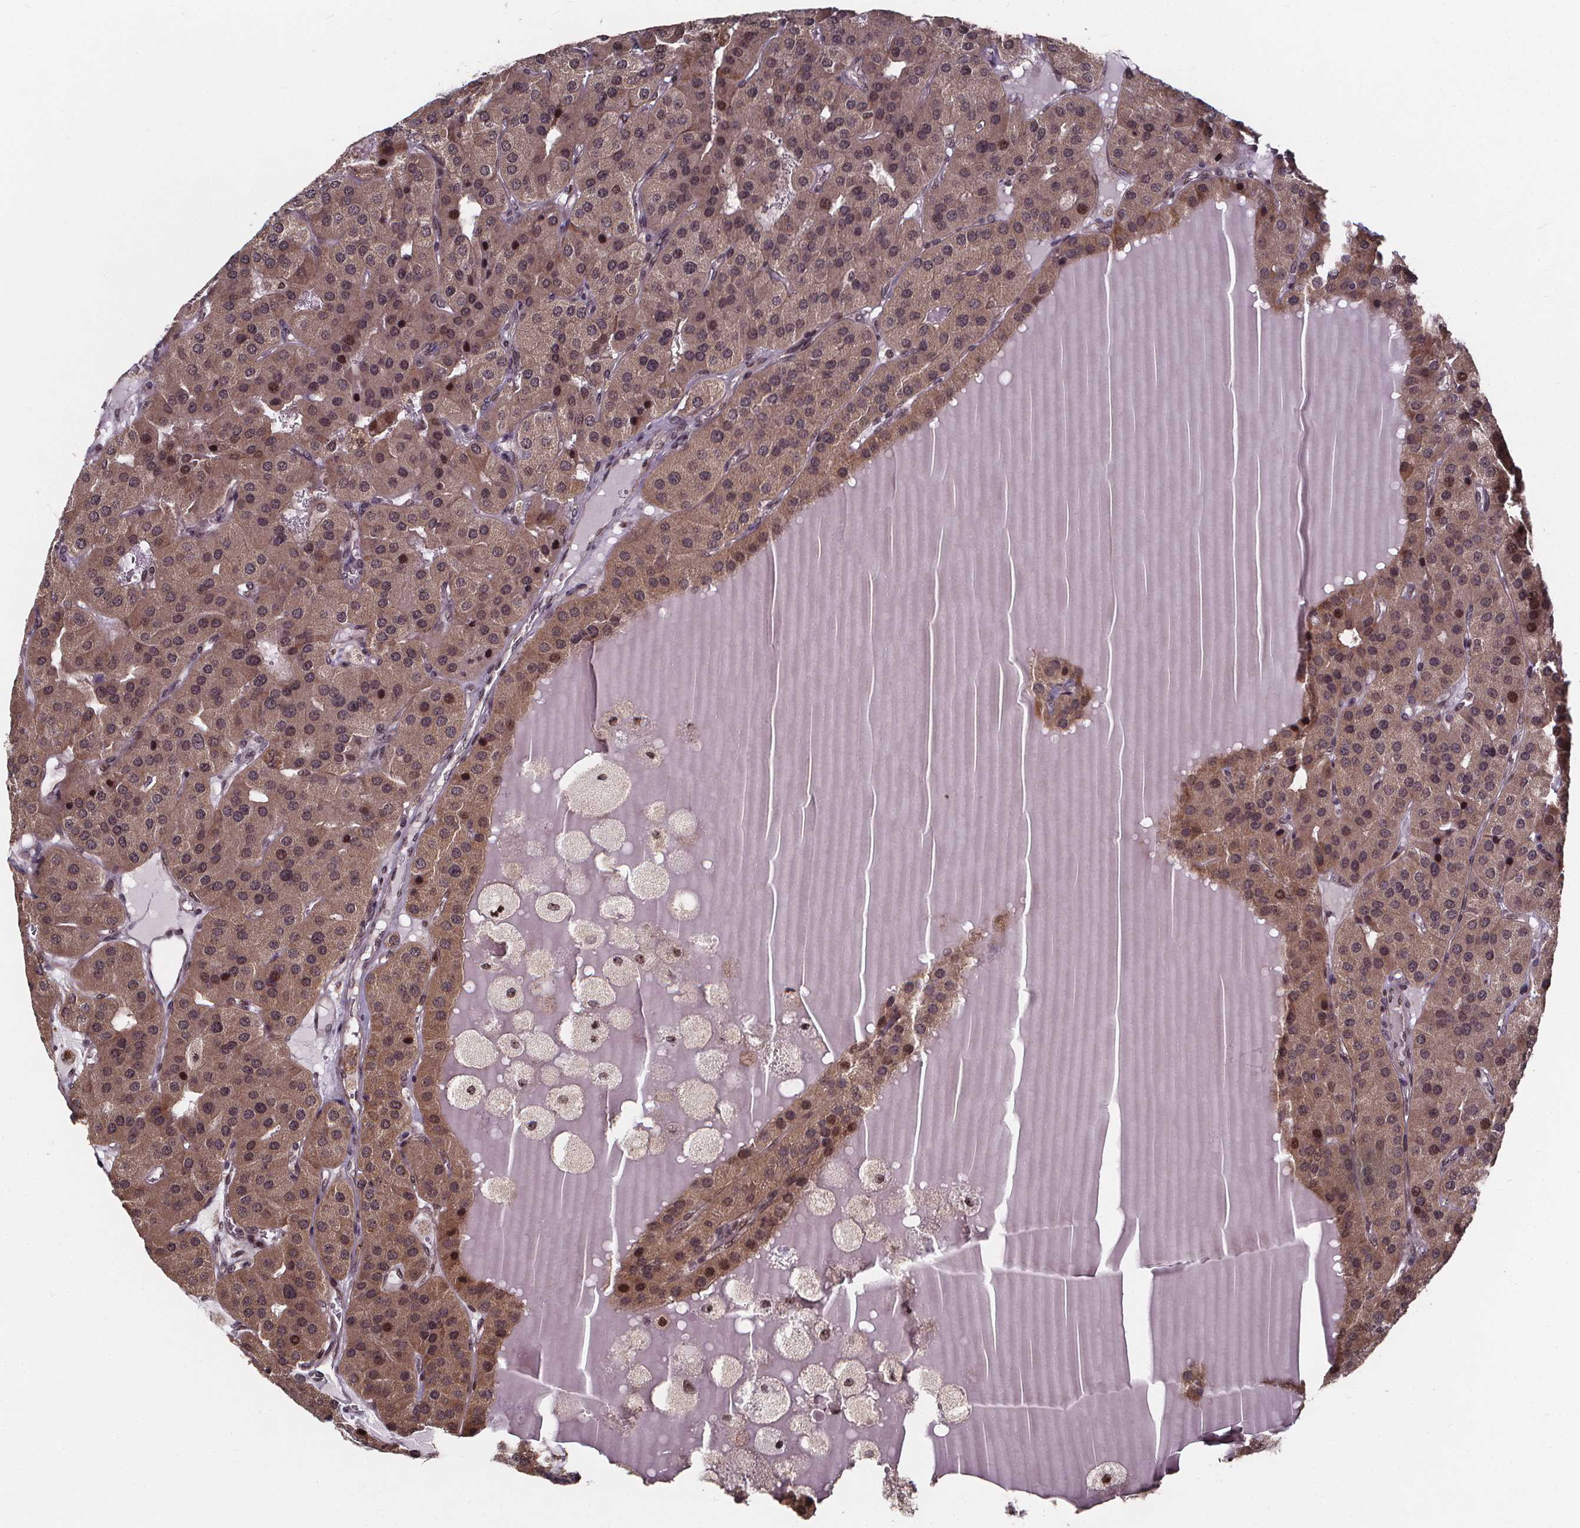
{"staining": {"intensity": "weak", "quantity": ">75%", "location": "cytoplasmic/membranous,nuclear"}, "tissue": "parathyroid gland", "cell_type": "Glandular cells", "image_type": "normal", "snomed": [{"axis": "morphology", "description": "Normal tissue, NOS"}, {"axis": "morphology", "description": "Adenoma, NOS"}, {"axis": "topography", "description": "Parathyroid gland"}], "caption": "High-magnification brightfield microscopy of unremarkable parathyroid gland stained with DAB (3,3'-diaminobenzidine) (brown) and counterstained with hematoxylin (blue). glandular cells exhibit weak cytoplasmic/membranous,nuclear positivity is present in approximately>75% of cells.", "gene": "DDIT3", "patient": {"sex": "female", "age": 86}}